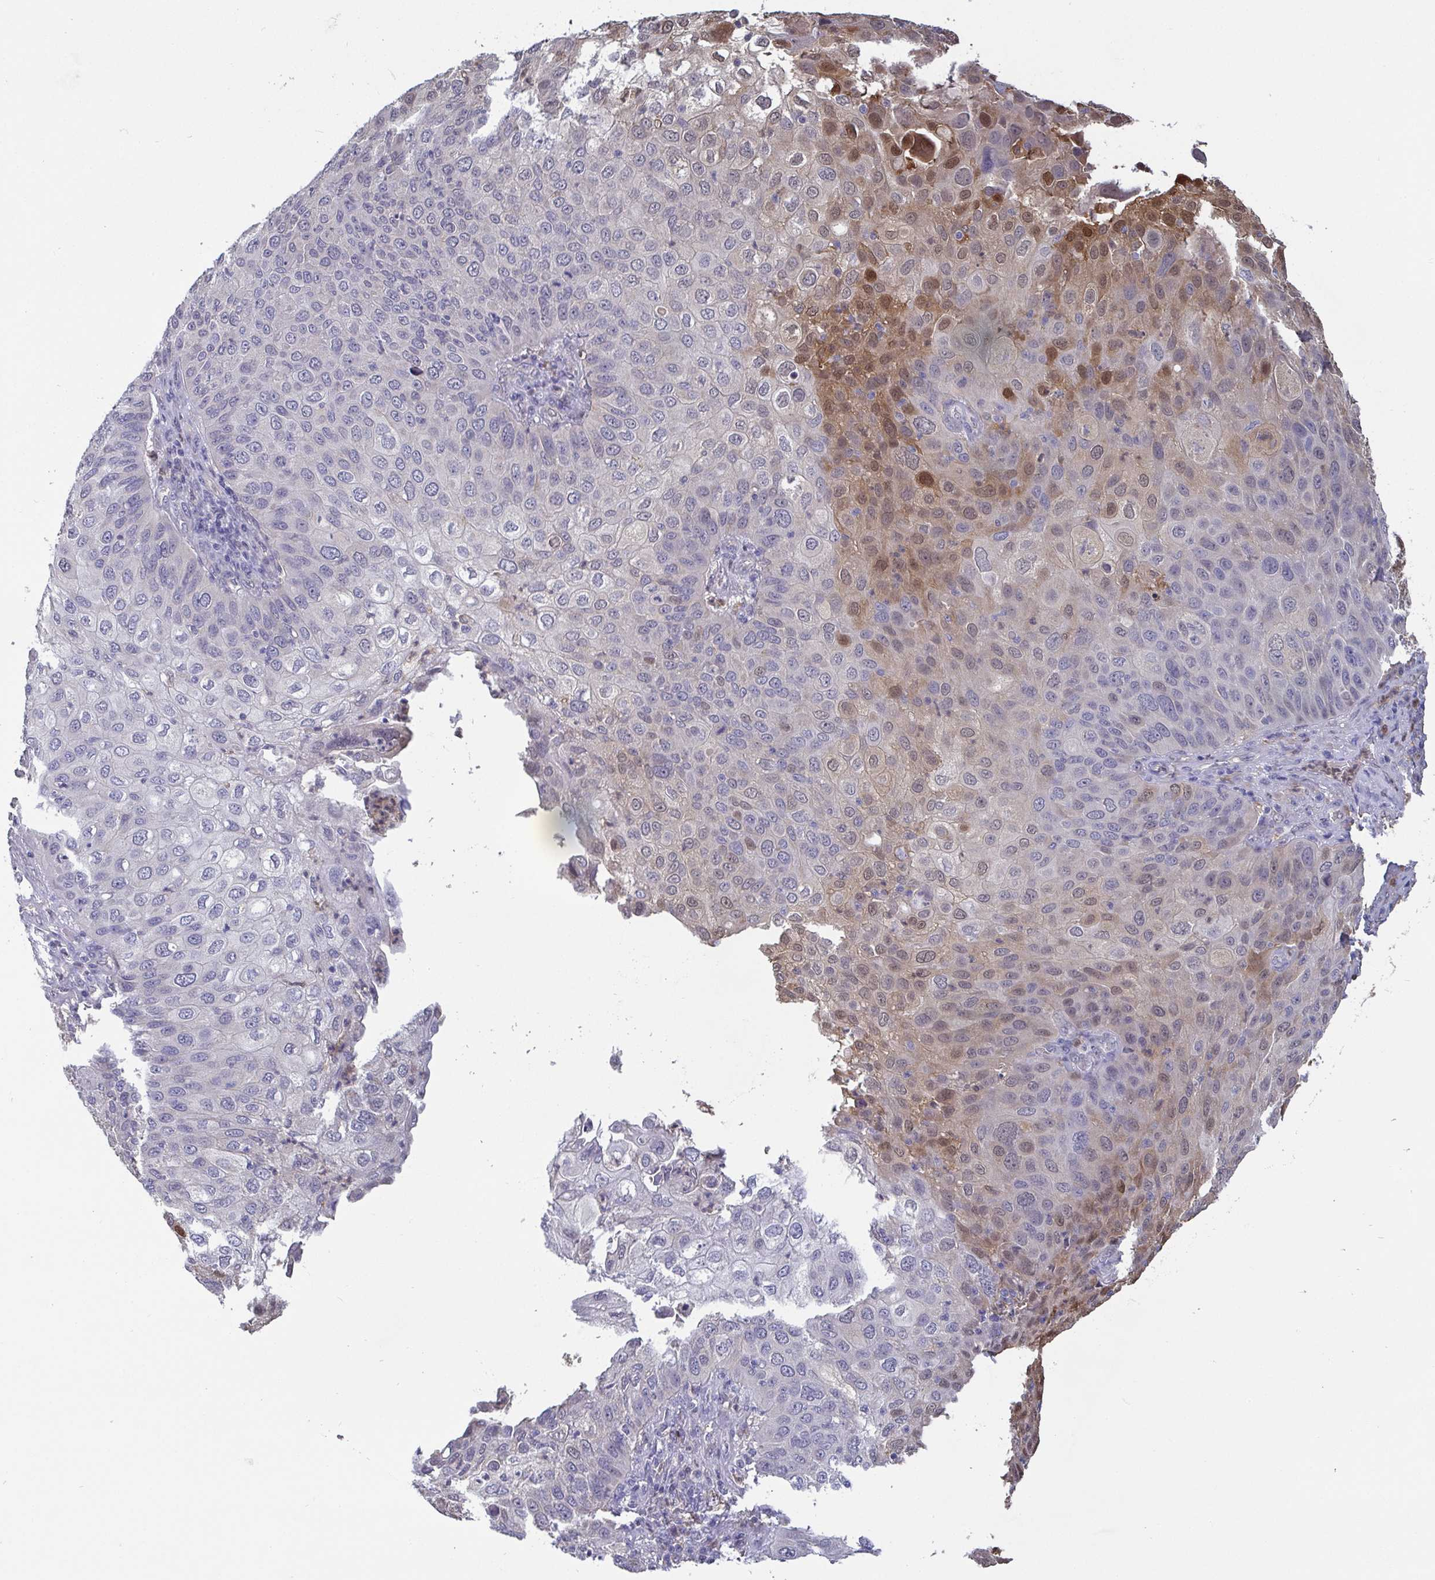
{"staining": {"intensity": "moderate", "quantity": "<25%", "location": "nuclear"}, "tissue": "skin cancer", "cell_type": "Tumor cells", "image_type": "cancer", "snomed": [{"axis": "morphology", "description": "Squamous cell carcinoma, NOS"}, {"axis": "topography", "description": "Skin"}], "caption": "Immunohistochemical staining of human squamous cell carcinoma (skin) reveals low levels of moderate nuclear staining in approximately <25% of tumor cells.", "gene": "IDH1", "patient": {"sex": "male", "age": 87}}